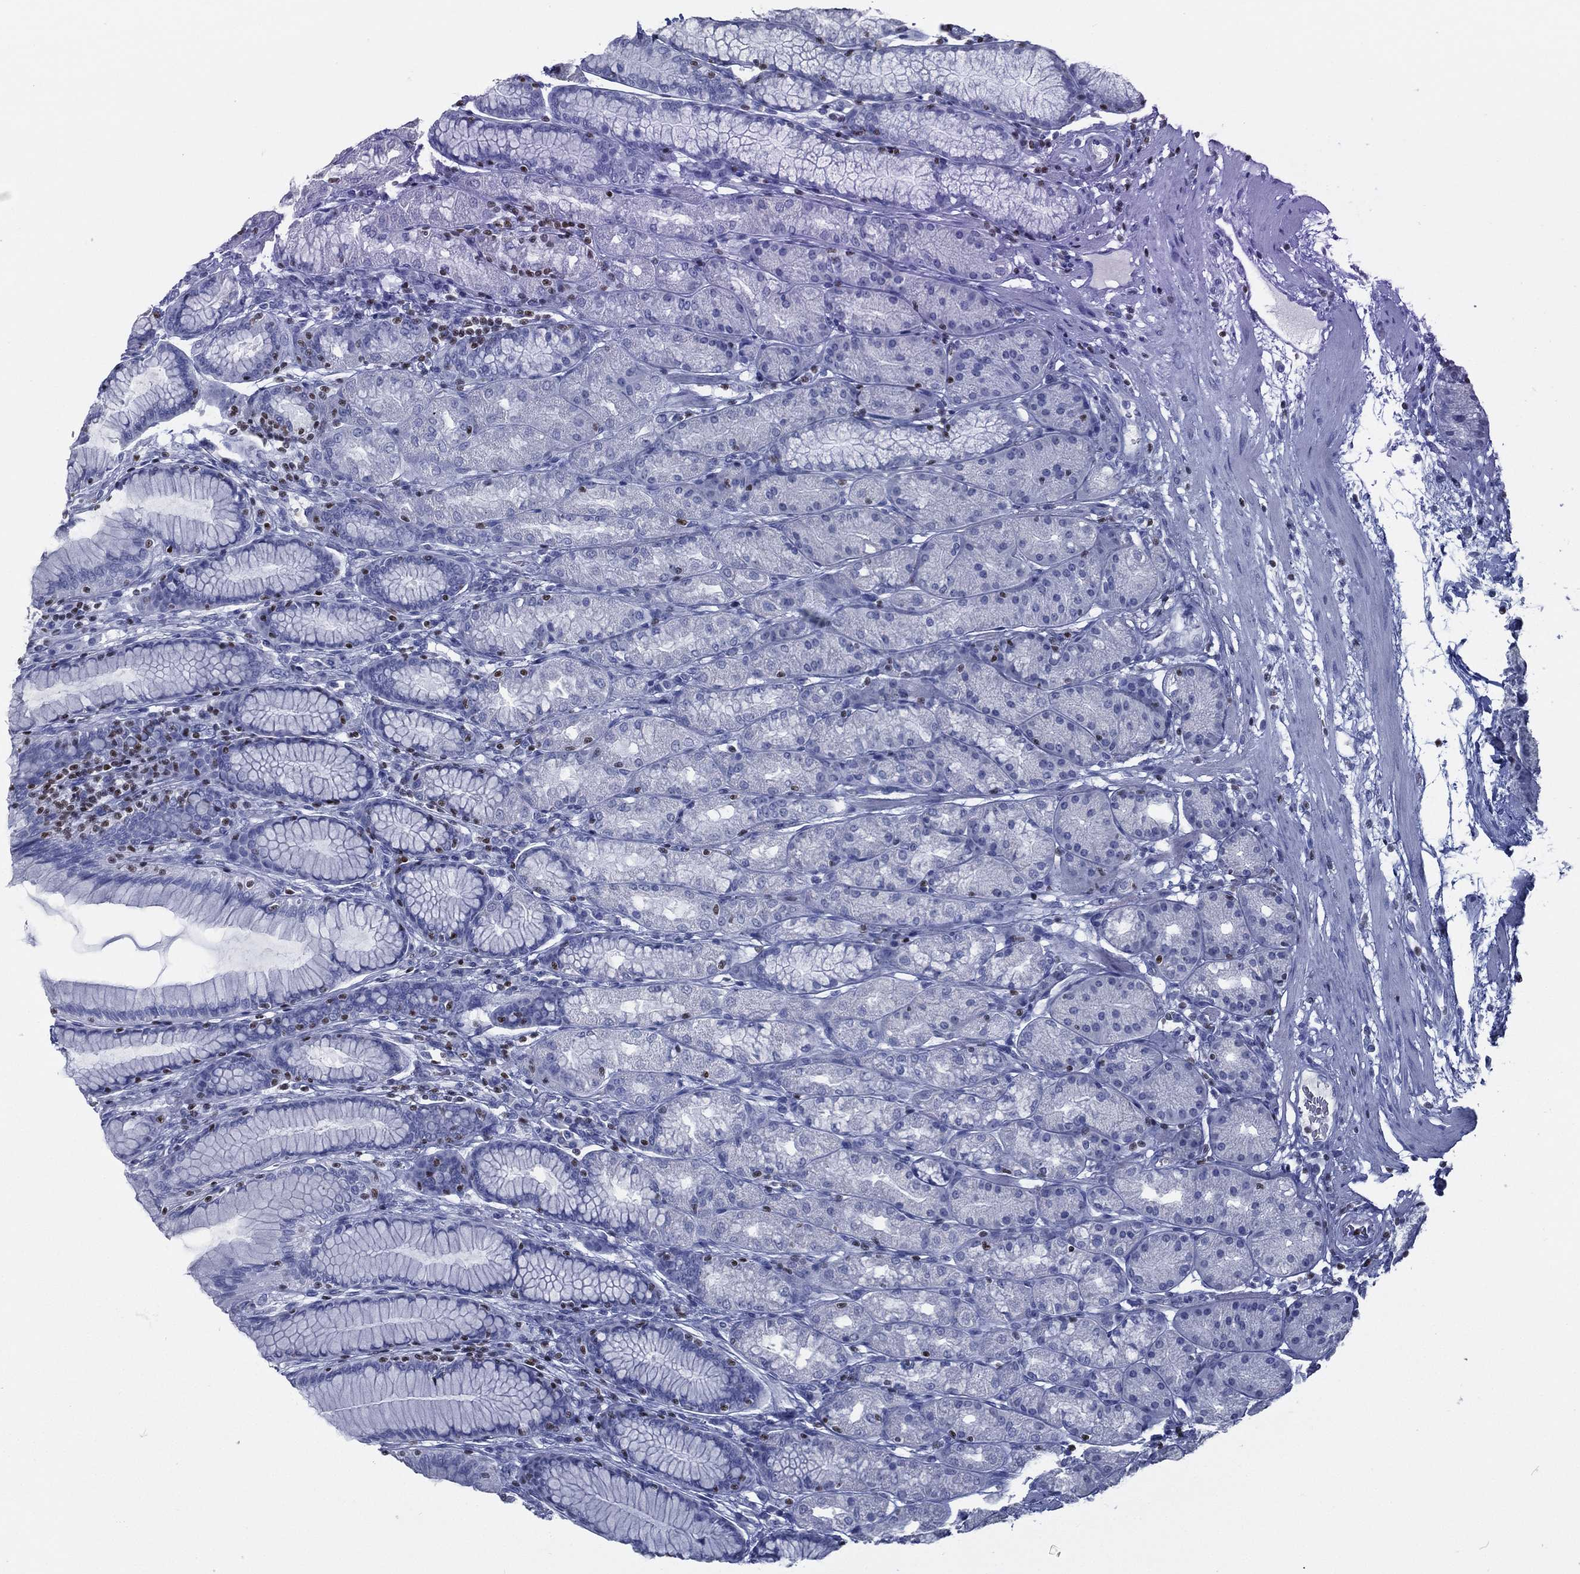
{"staining": {"intensity": "negative", "quantity": "none", "location": "none"}, "tissue": "stomach", "cell_type": "Glandular cells", "image_type": "normal", "snomed": [{"axis": "morphology", "description": "Normal tissue, NOS"}, {"axis": "morphology", "description": "Adenocarcinoma, NOS"}, {"axis": "topography", "description": "Stomach"}], "caption": "Immunohistochemistry (IHC) image of unremarkable stomach stained for a protein (brown), which shows no expression in glandular cells.", "gene": "PYHIN1", "patient": {"sex": "female", "age": 79}}